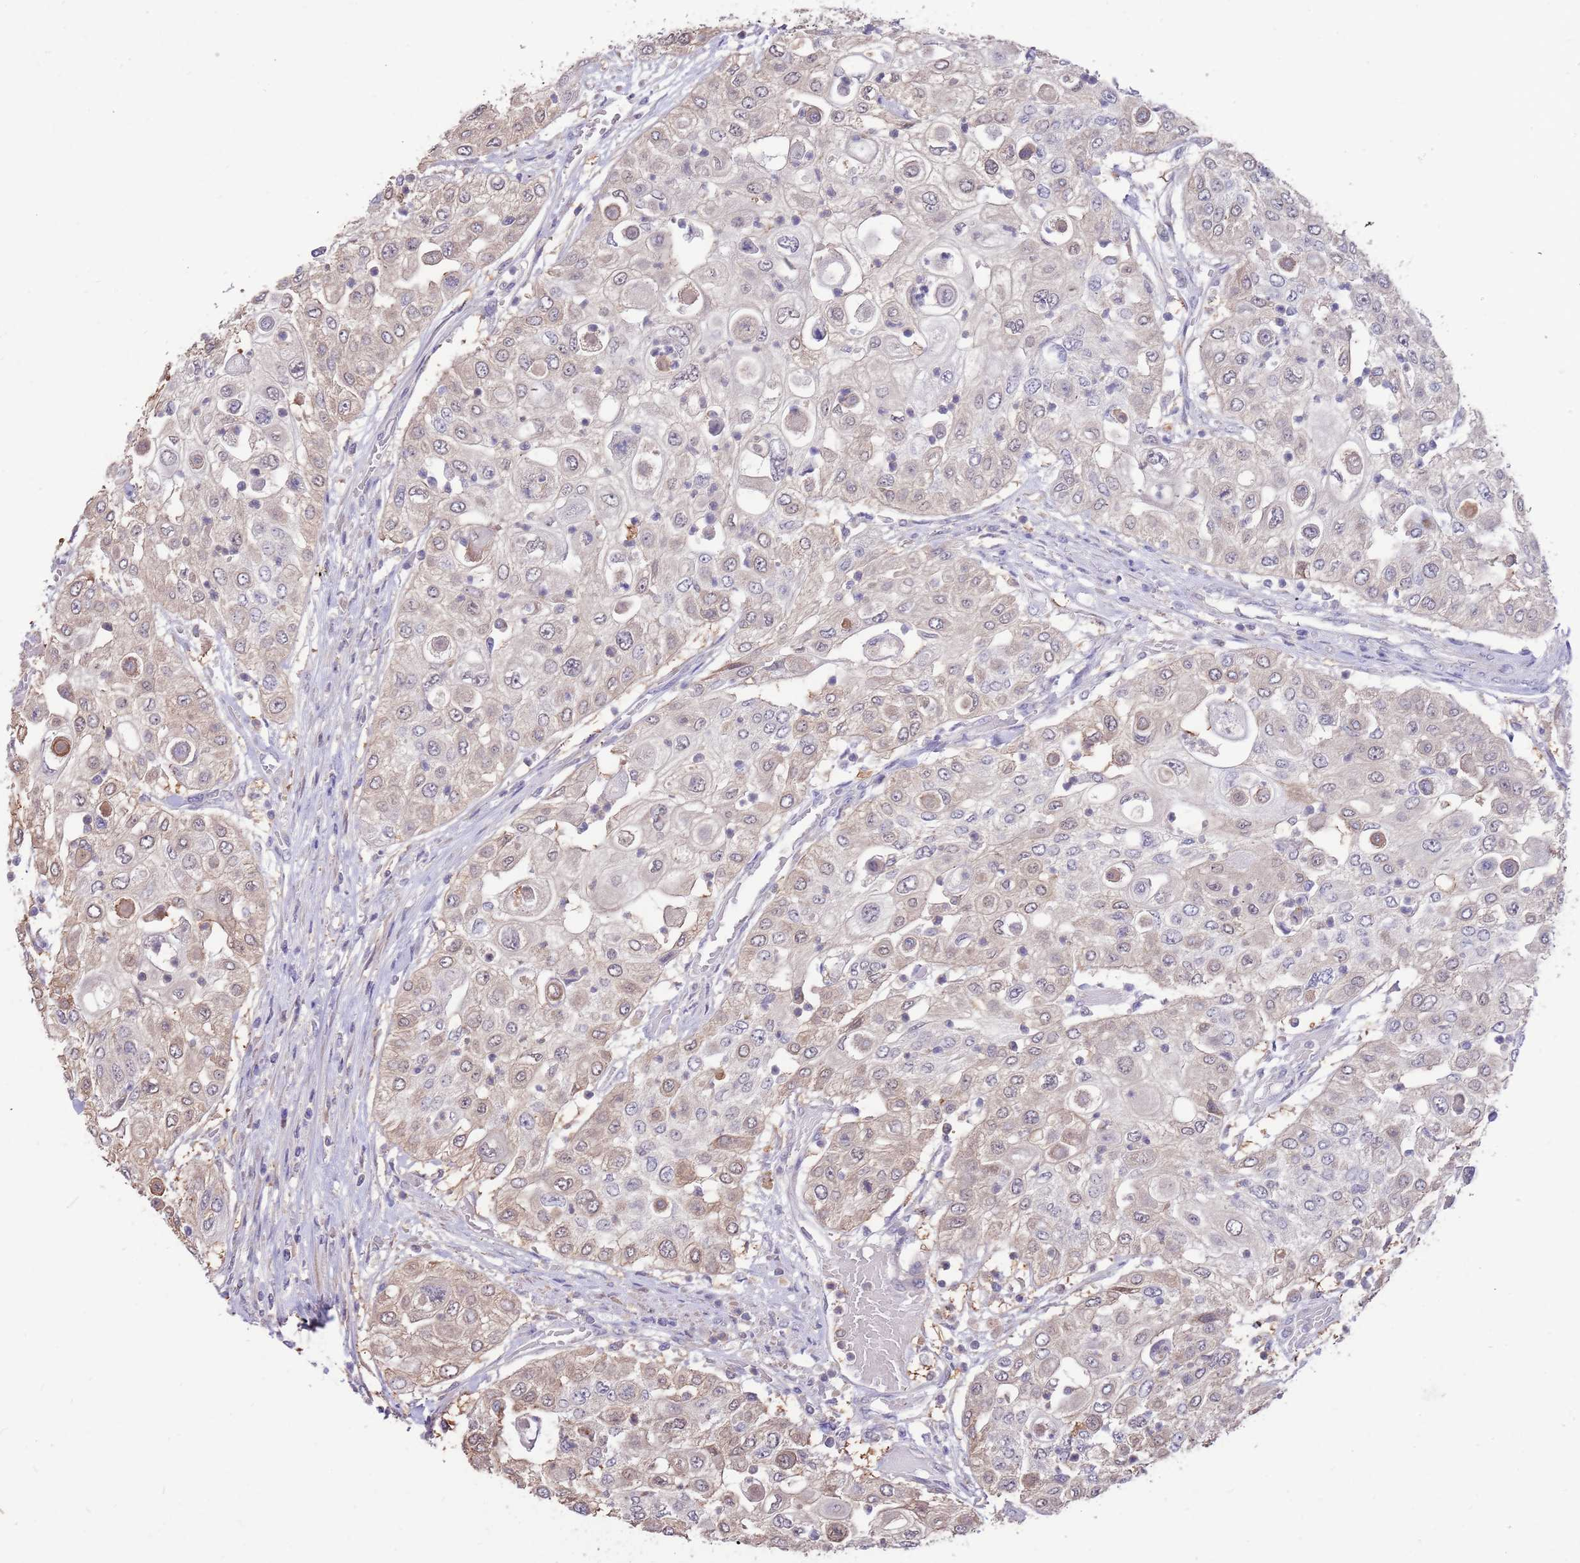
{"staining": {"intensity": "weak", "quantity": "25%-75%", "location": "cytoplasmic/membranous,nuclear"}, "tissue": "urothelial cancer", "cell_type": "Tumor cells", "image_type": "cancer", "snomed": [{"axis": "morphology", "description": "Urothelial carcinoma, High grade"}, {"axis": "topography", "description": "Urinary bladder"}], "caption": "Protein staining reveals weak cytoplasmic/membranous and nuclear positivity in approximately 25%-75% of tumor cells in high-grade urothelial carcinoma.", "gene": "AP5S1", "patient": {"sex": "female", "age": 79}}